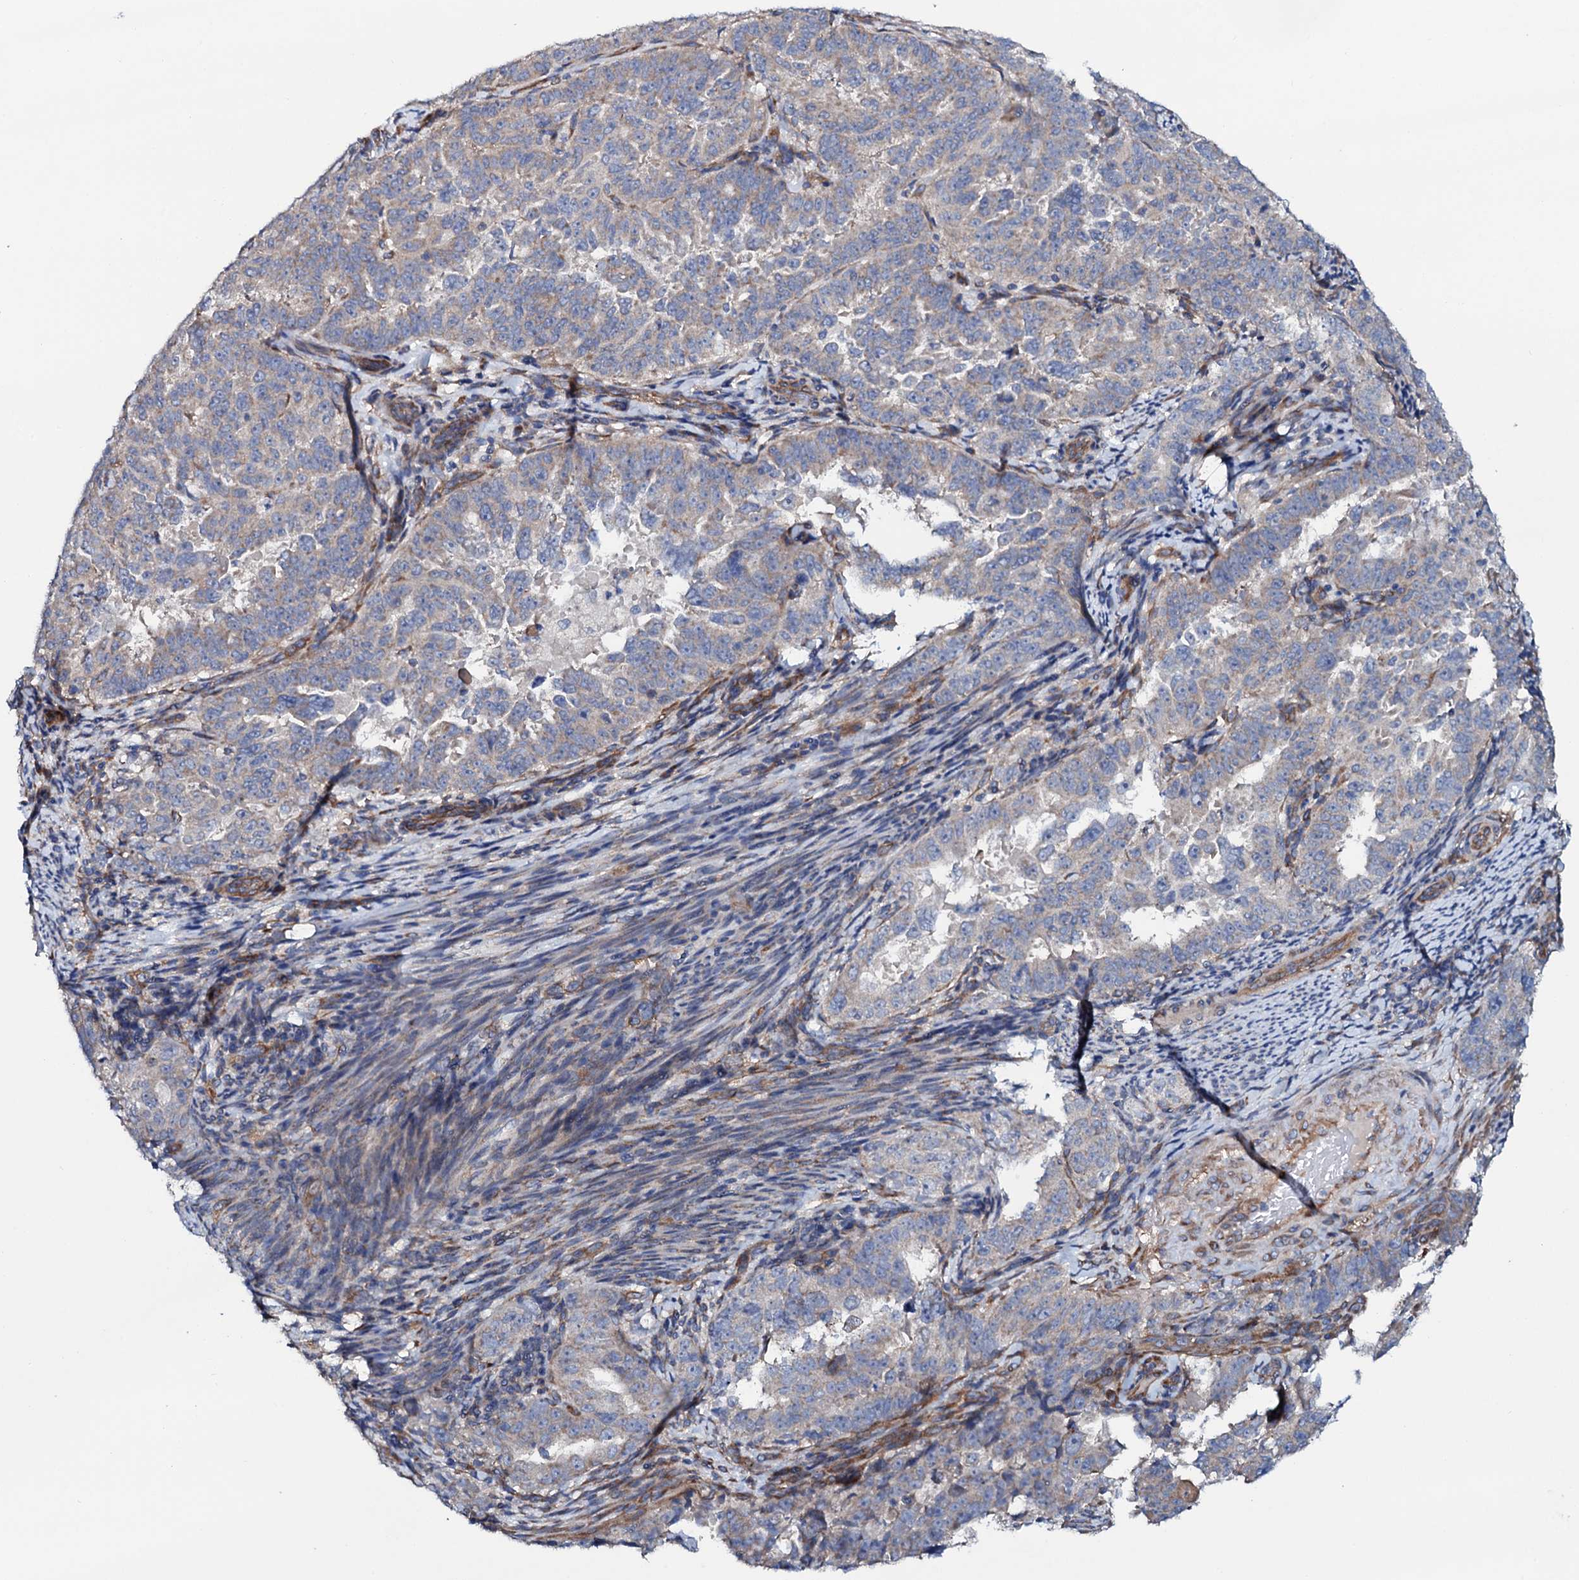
{"staining": {"intensity": "weak", "quantity": ">75%", "location": "cytoplasmic/membranous"}, "tissue": "endometrial cancer", "cell_type": "Tumor cells", "image_type": "cancer", "snomed": [{"axis": "morphology", "description": "Adenocarcinoma, NOS"}, {"axis": "topography", "description": "Endometrium"}], "caption": "Immunohistochemistry staining of endometrial cancer (adenocarcinoma), which shows low levels of weak cytoplasmic/membranous positivity in about >75% of tumor cells indicating weak cytoplasmic/membranous protein staining. The staining was performed using DAB (3,3'-diaminobenzidine) (brown) for protein detection and nuclei were counterstained in hematoxylin (blue).", "gene": "STARD13", "patient": {"sex": "female", "age": 65}}